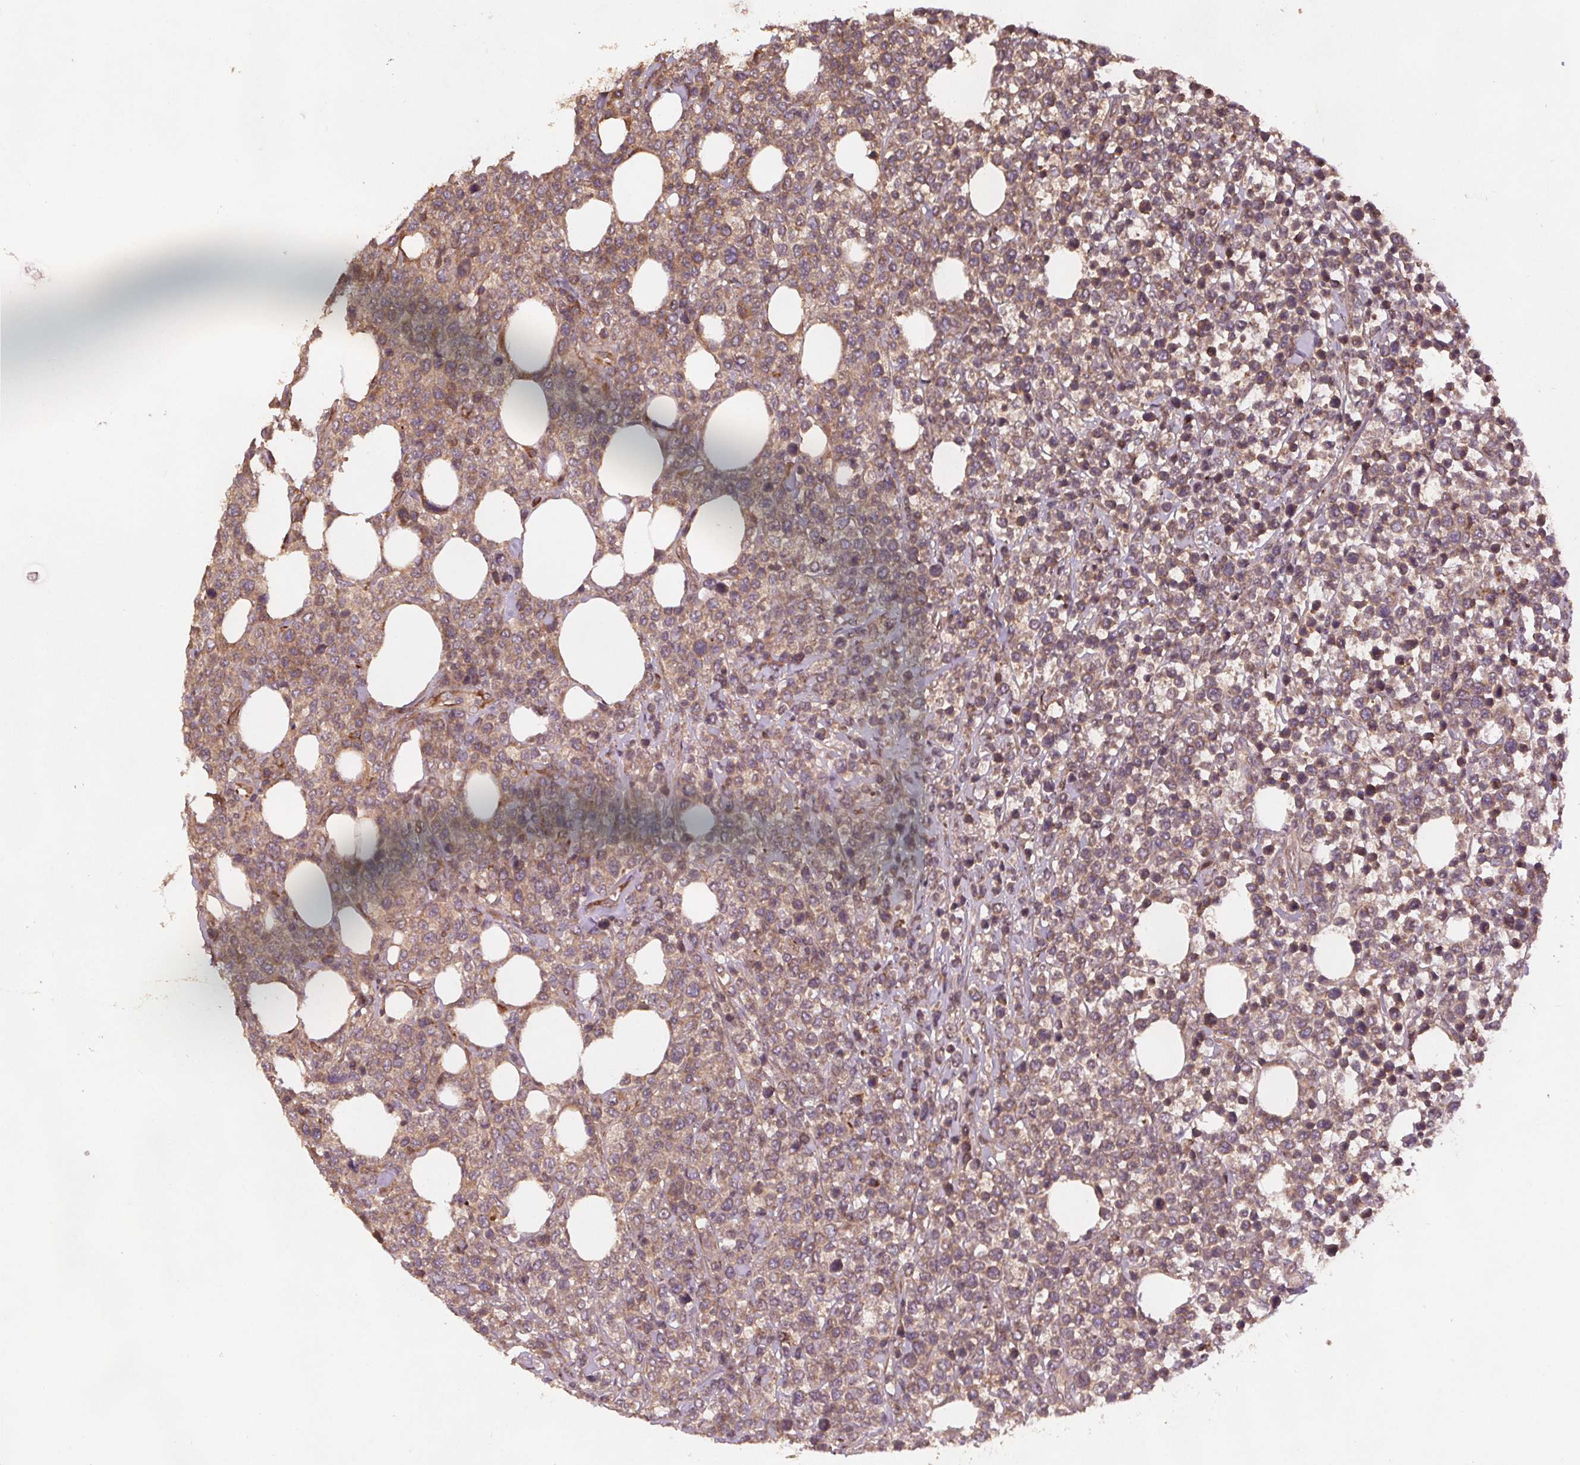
{"staining": {"intensity": "weak", "quantity": ">75%", "location": "cytoplasmic/membranous"}, "tissue": "lymphoma", "cell_type": "Tumor cells", "image_type": "cancer", "snomed": [{"axis": "morphology", "description": "Malignant lymphoma, non-Hodgkin's type, High grade"}, {"axis": "topography", "description": "Soft tissue"}], "caption": "Weak cytoplasmic/membranous expression is appreciated in about >75% of tumor cells in lymphoma.", "gene": "SEC14L2", "patient": {"sex": "female", "age": 56}}